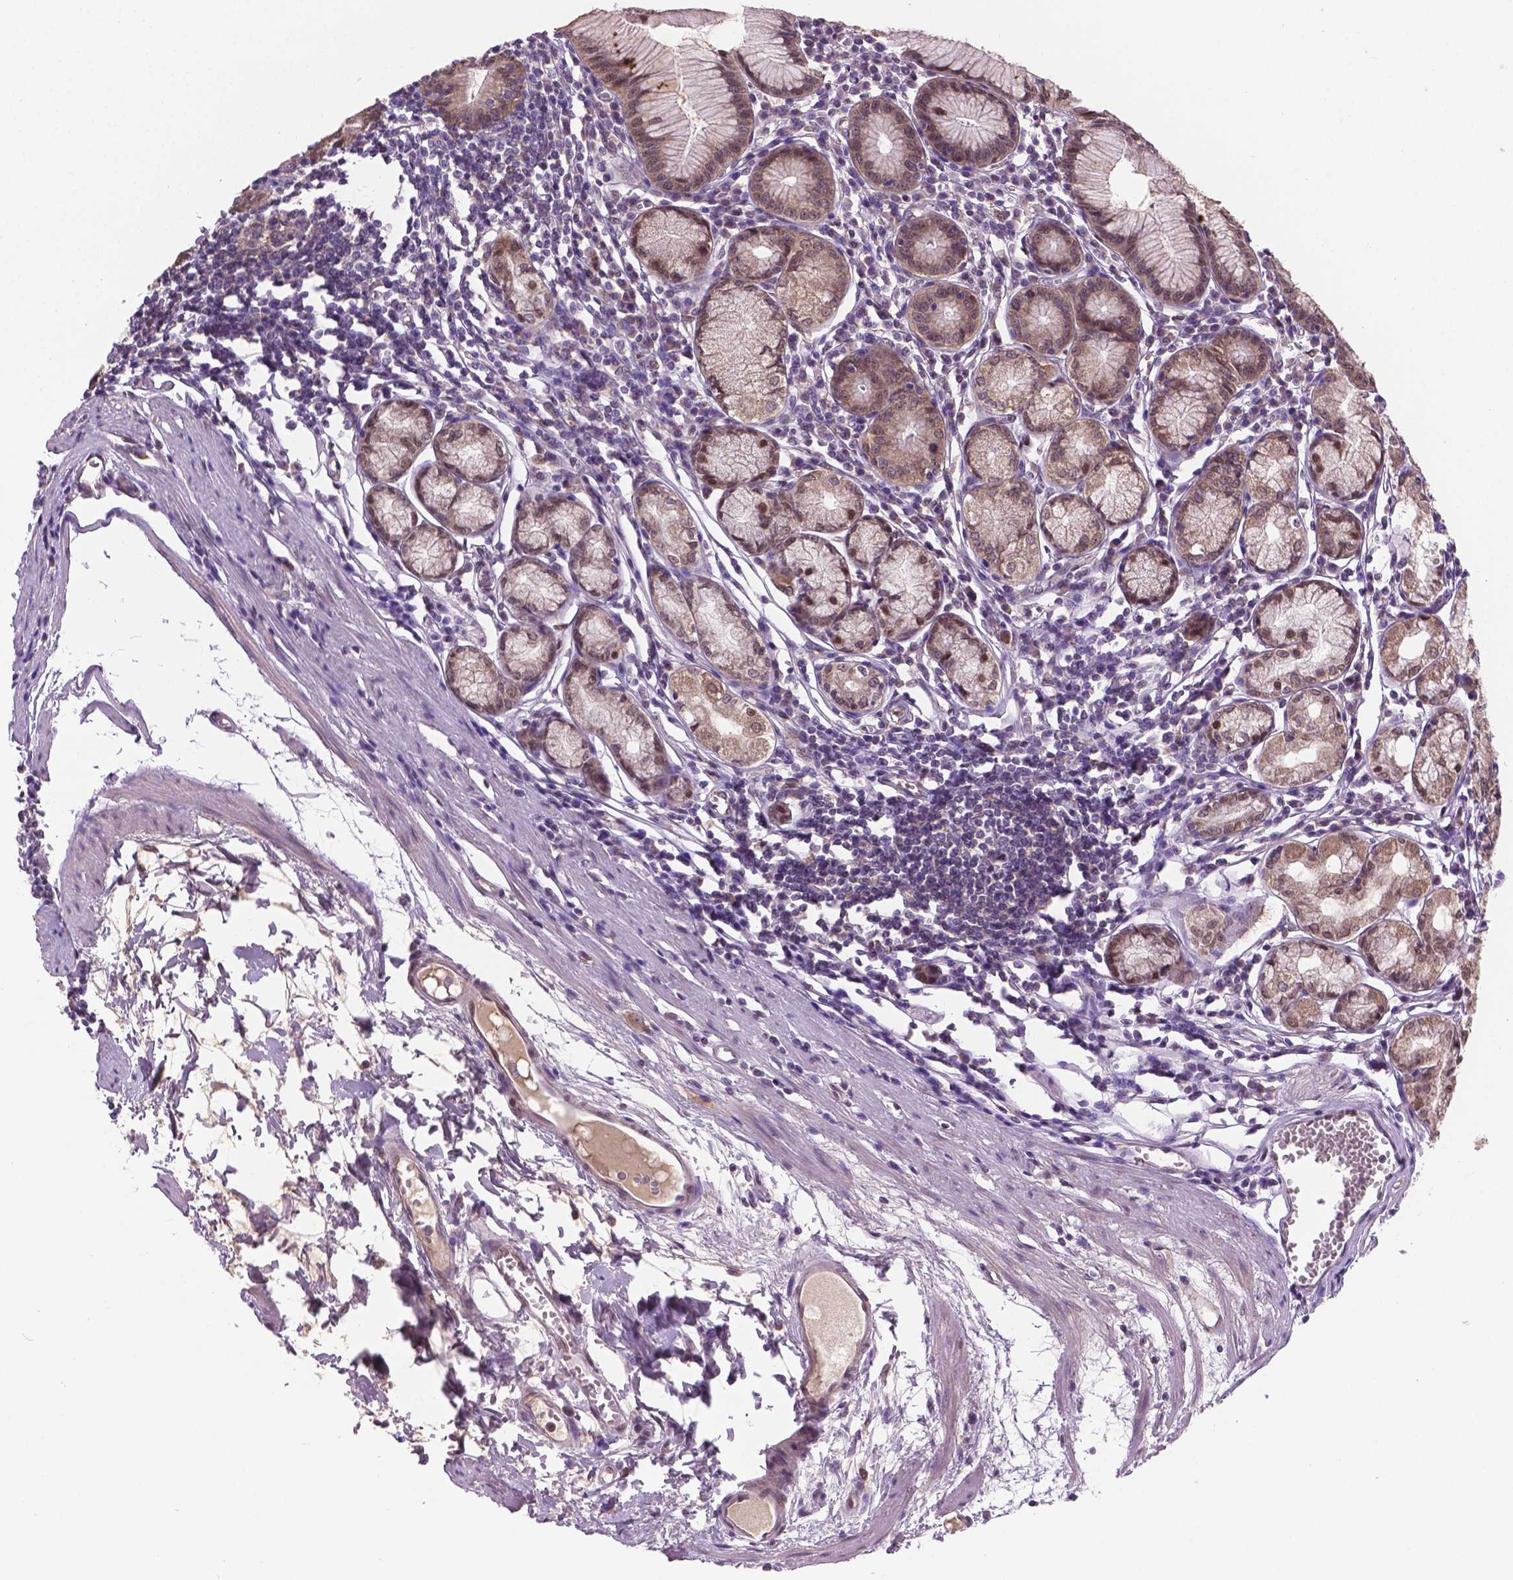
{"staining": {"intensity": "moderate", "quantity": "25%-75%", "location": "cytoplasmic/membranous,nuclear"}, "tissue": "stomach", "cell_type": "Glandular cells", "image_type": "normal", "snomed": [{"axis": "morphology", "description": "Normal tissue, NOS"}, {"axis": "topography", "description": "Stomach"}], "caption": "The photomicrograph demonstrates immunohistochemical staining of benign stomach. There is moderate cytoplasmic/membranous,nuclear expression is appreciated in about 25%-75% of glandular cells.", "gene": "ENSG00000289700", "patient": {"sex": "male", "age": 55}}